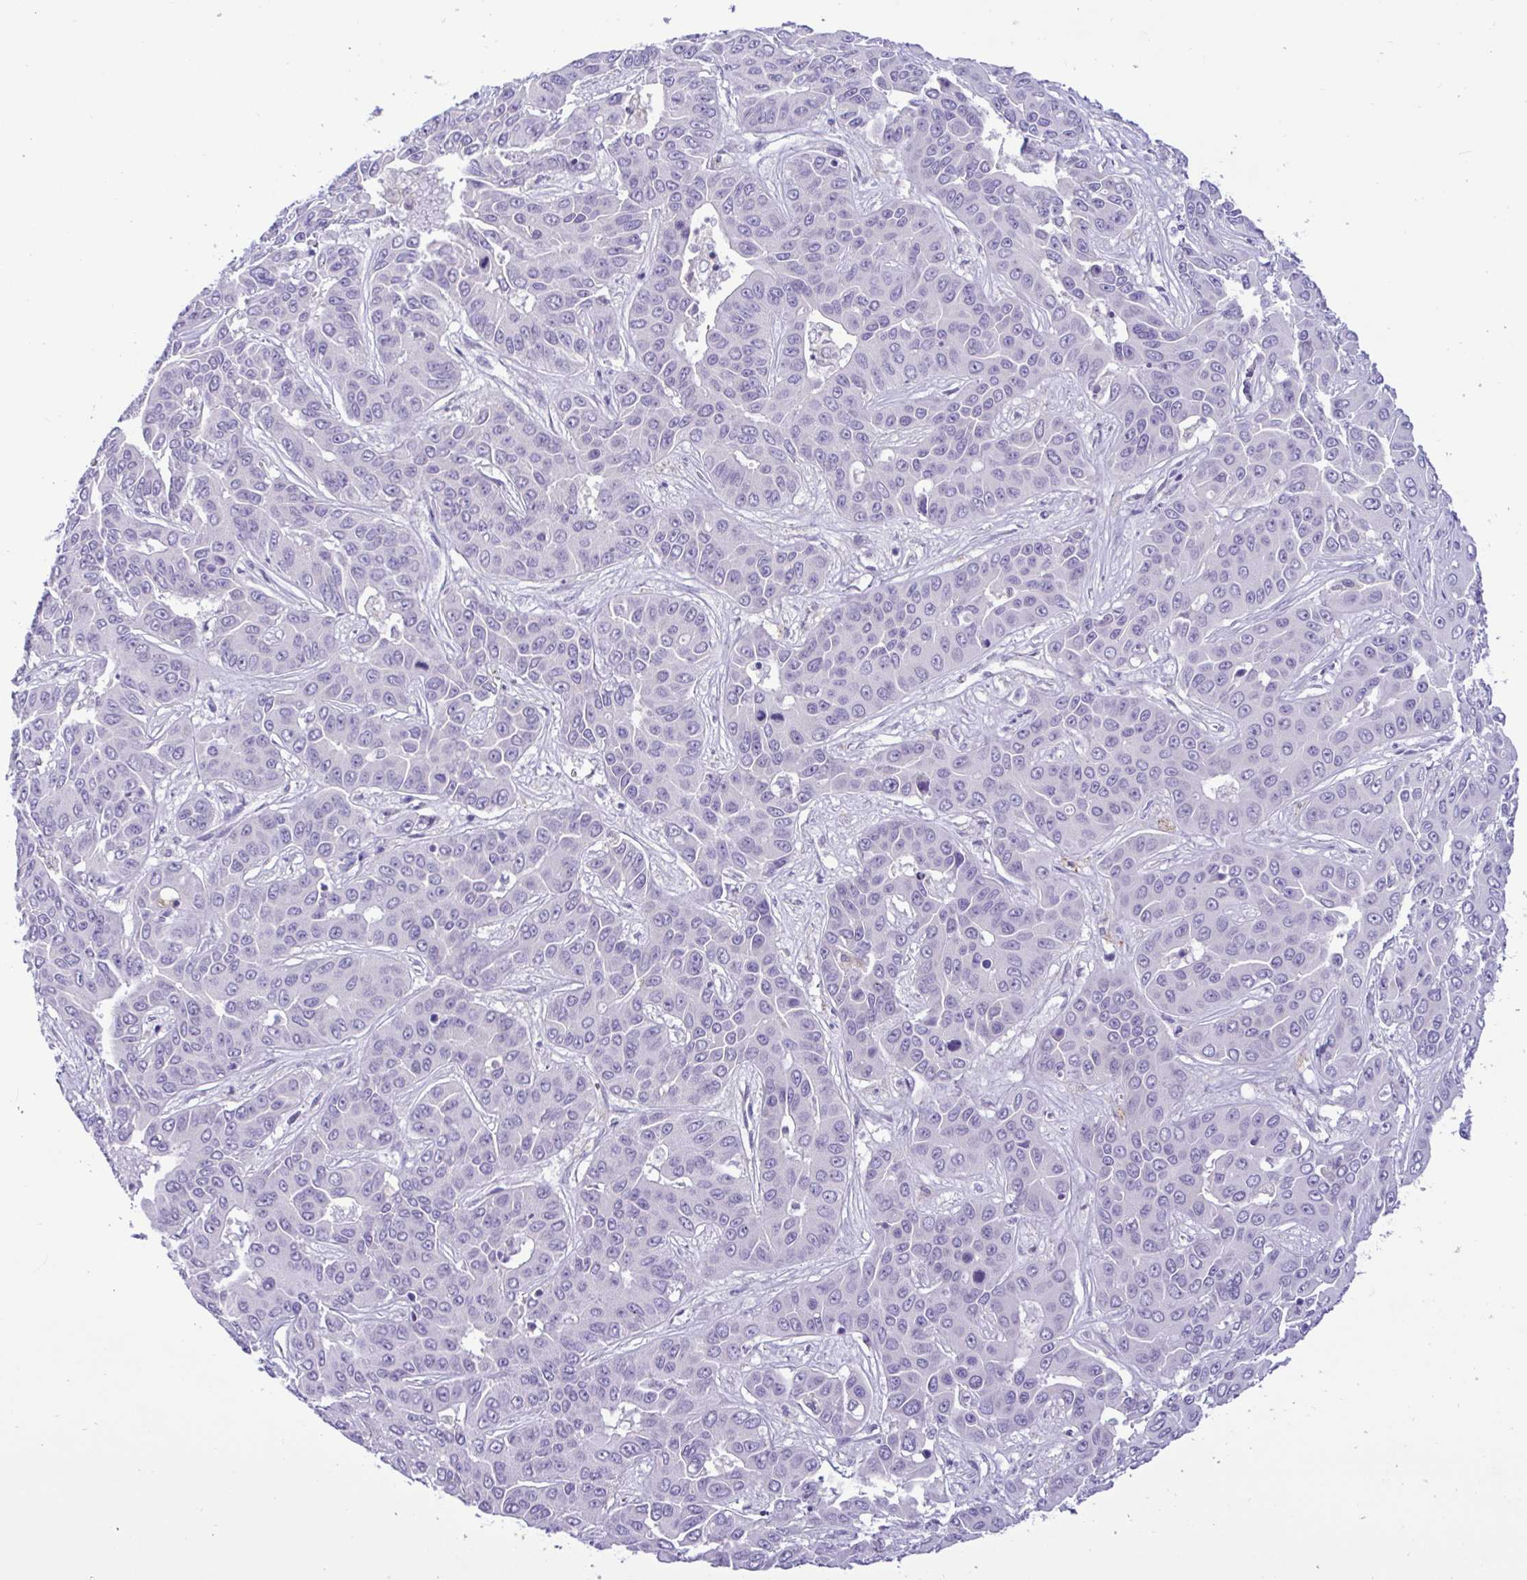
{"staining": {"intensity": "negative", "quantity": "none", "location": "none"}, "tissue": "liver cancer", "cell_type": "Tumor cells", "image_type": "cancer", "snomed": [{"axis": "morphology", "description": "Cholangiocarcinoma"}, {"axis": "topography", "description": "Liver"}], "caption": "High magnification brightfield microscopy of liver cancer stained with DAB (3,3'-diaminobenzidine) (brown) and counterstained with hematoxylin (blue): tumor cells show no significant positivity.", "gene": "SREBF1", "patient": {"sex": "female", "age": 52}}